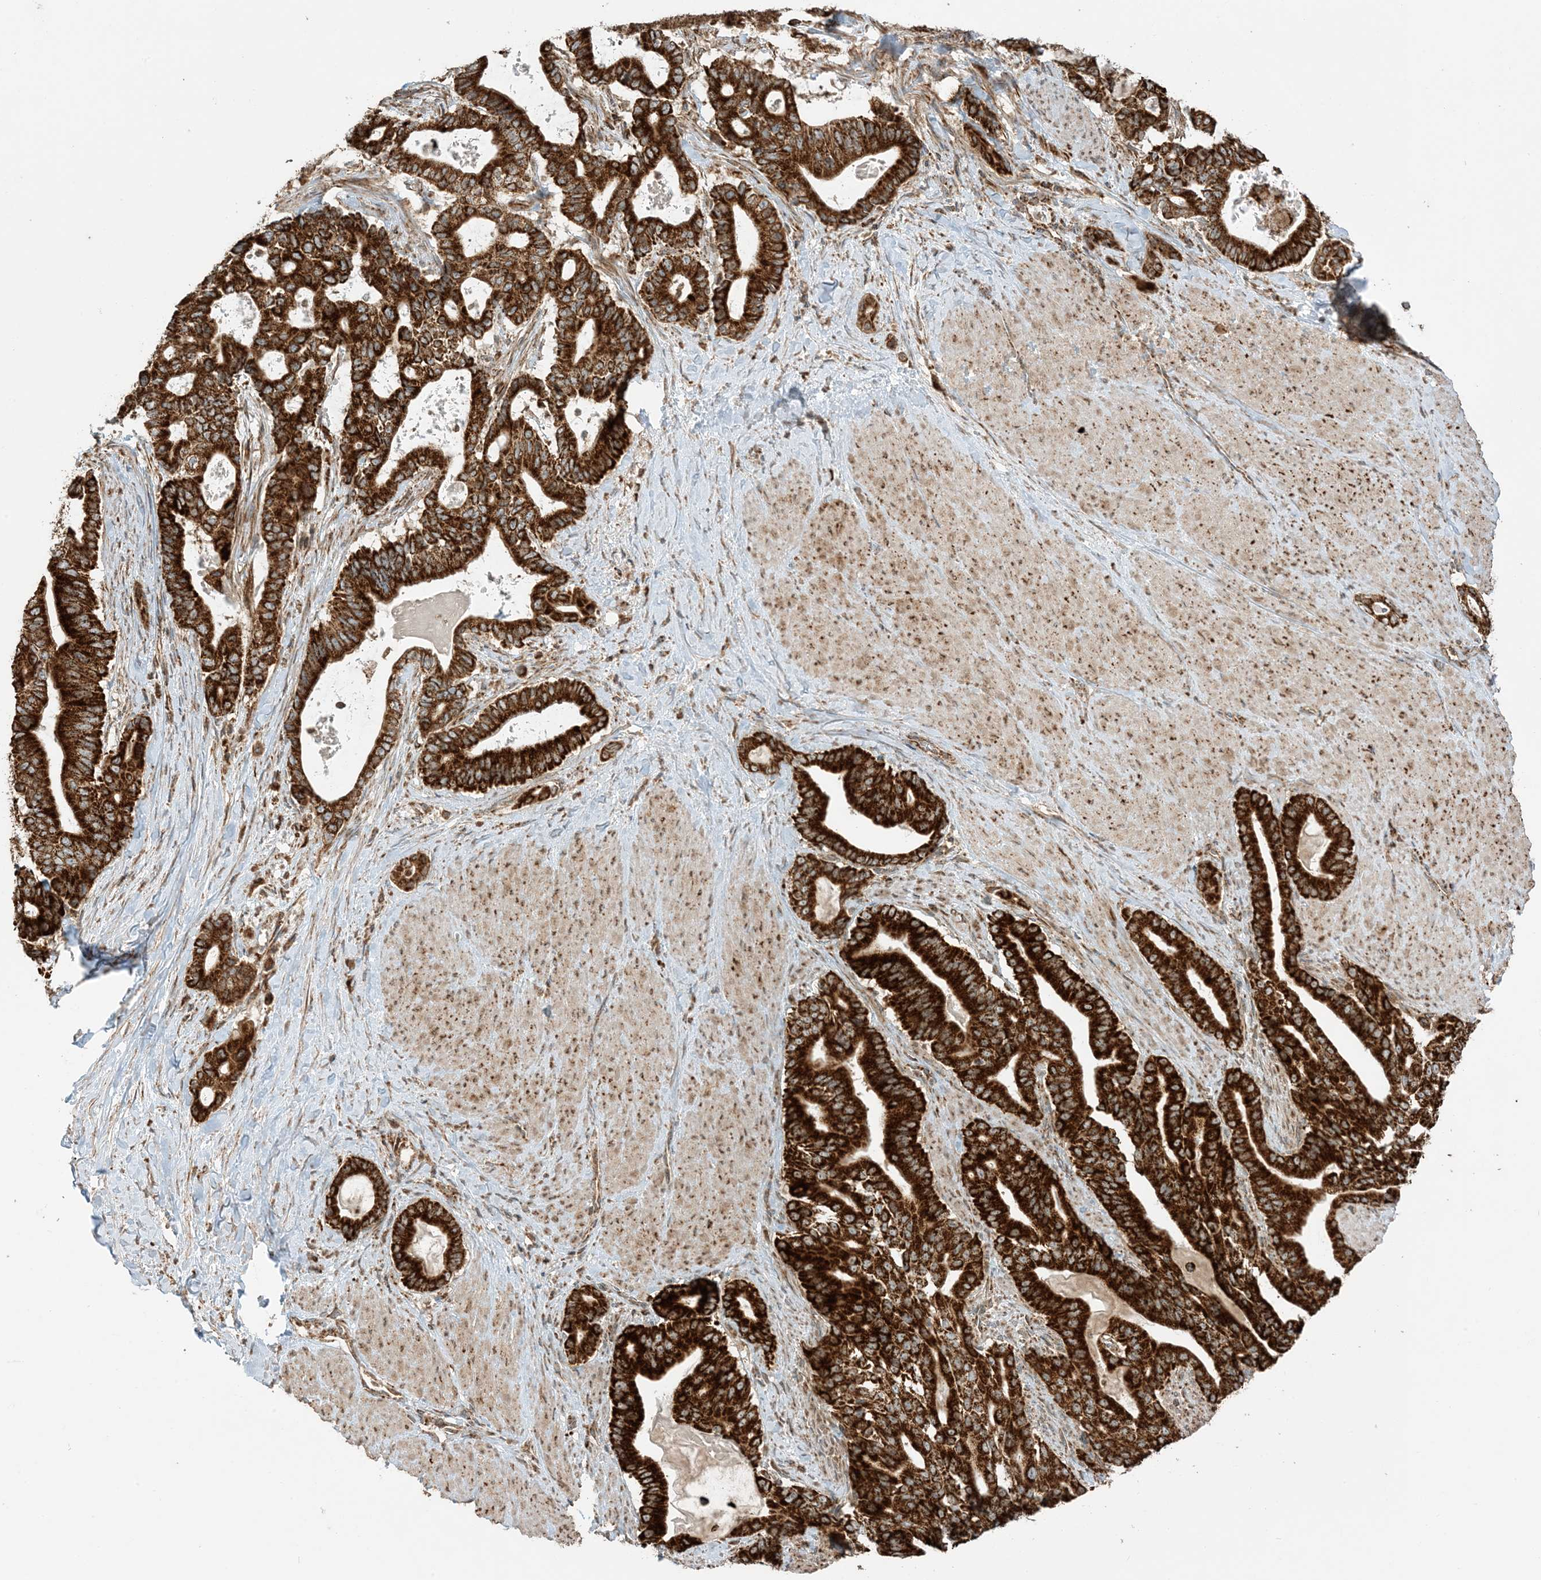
{"staining": {"intensity": "strong", "quantity": ">75%", "location": "cytoplasmic/membranous"}, "tissue": "pancreatic cancer", "cell_type": "Tumor cells", "image_type": "cancer", "snomed": [{"axis": "morphology", "description": "Adenocarcinoma, NOS"}, {"axis": "topography", "description": "Pancreas"}], "caption": "Pancreatic cancer tissue displays strong cytoplasmic/membranous staining in about >75% of tumor cells", "gene": "N4BP3", "patient": {"sex": "male", "age": 63}}